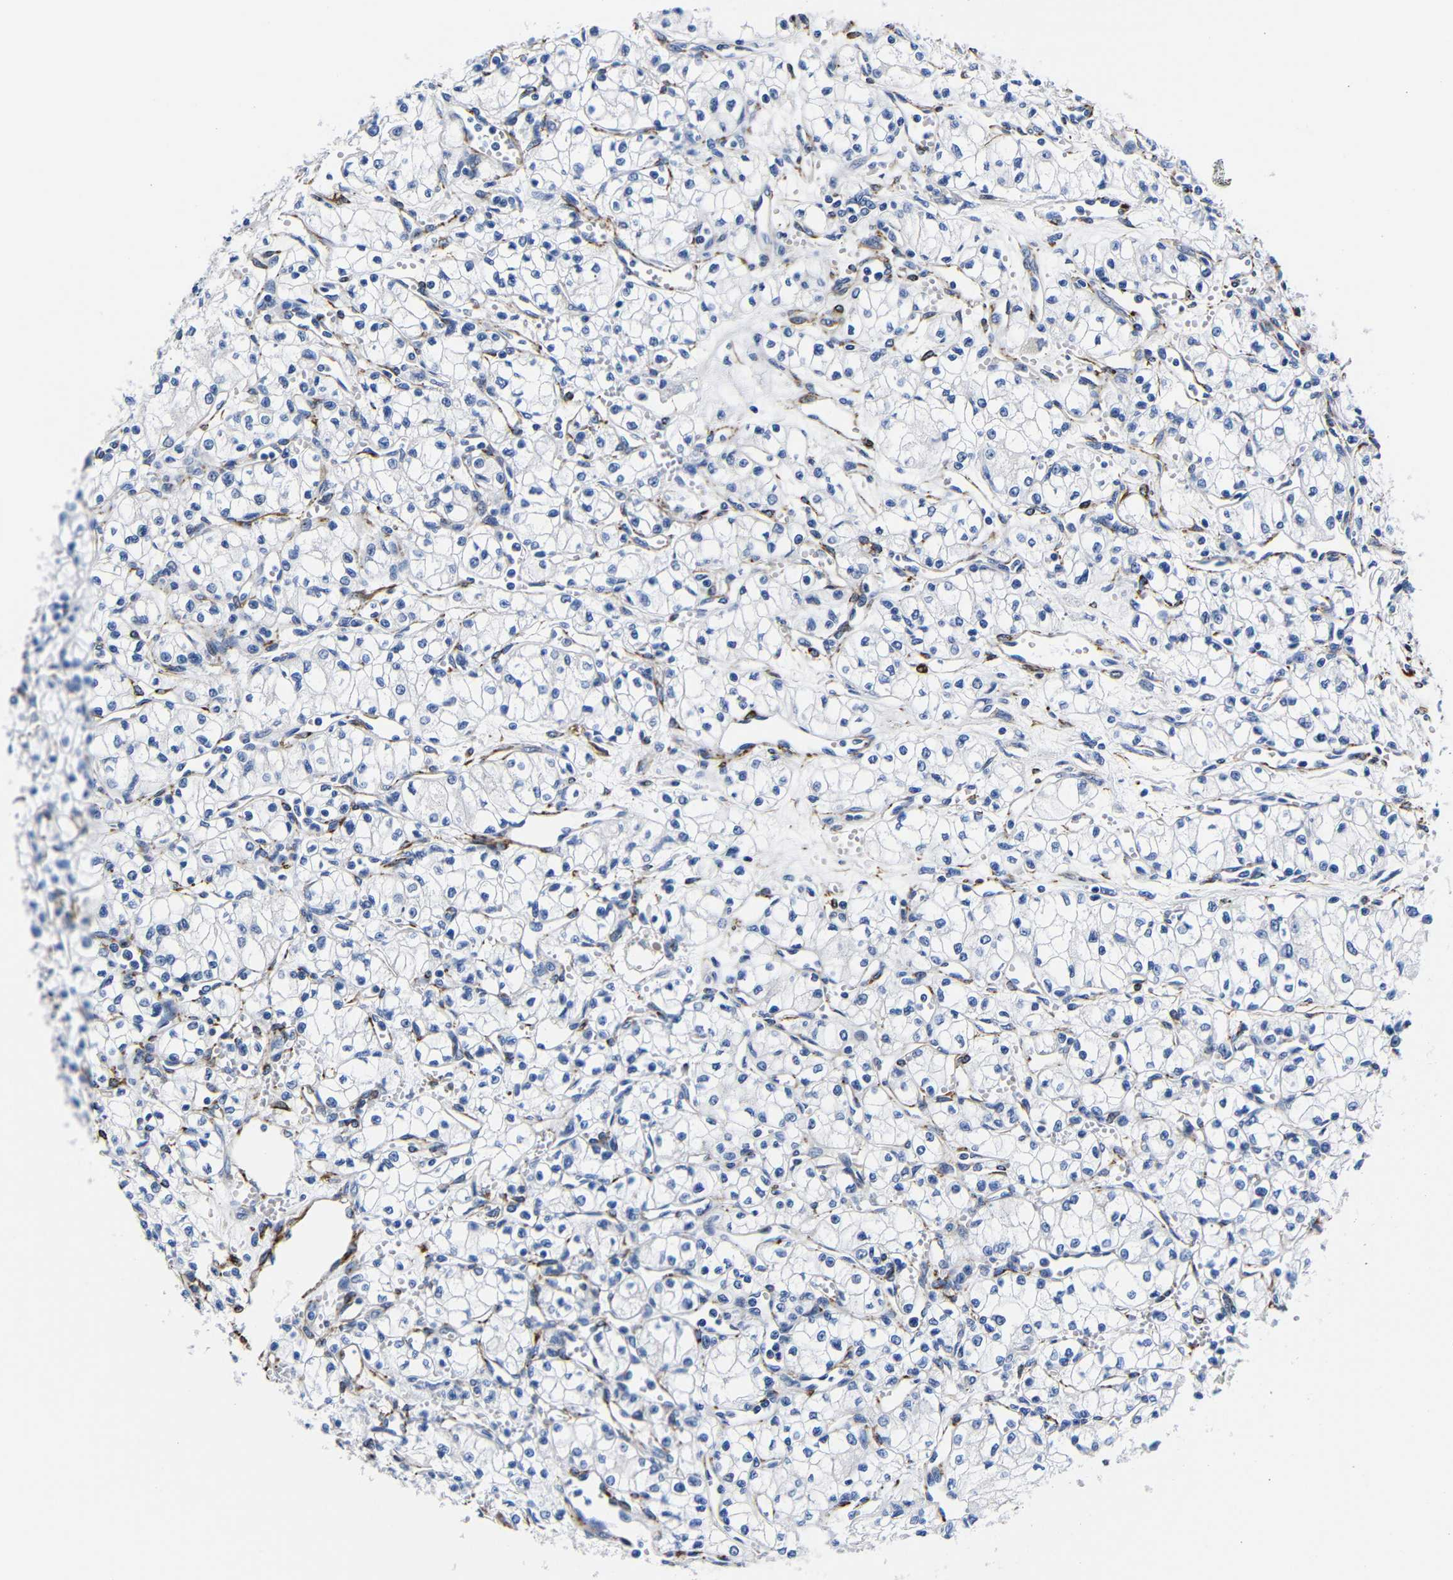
{"staining": {"intensity": "negative", "quantity": "none", "location": "none"}, "tissue": "renal cancer", "cell_type": "Tumor cells", "image_type": "cancer", "snomed": [{"axis": "morphology", "description": "Normal tissue, NOS"}, {"axis": "morphology", "description": "Adenocarcinoma, NOS"}, {"axis": "topography", "description": "Kidney"}], "caption": "There is no significant staining in tumor cells of renal cancer (adenocarcinoma).", "gene": "LRIG1", "patient": {"sex": "male", "age": 59}}